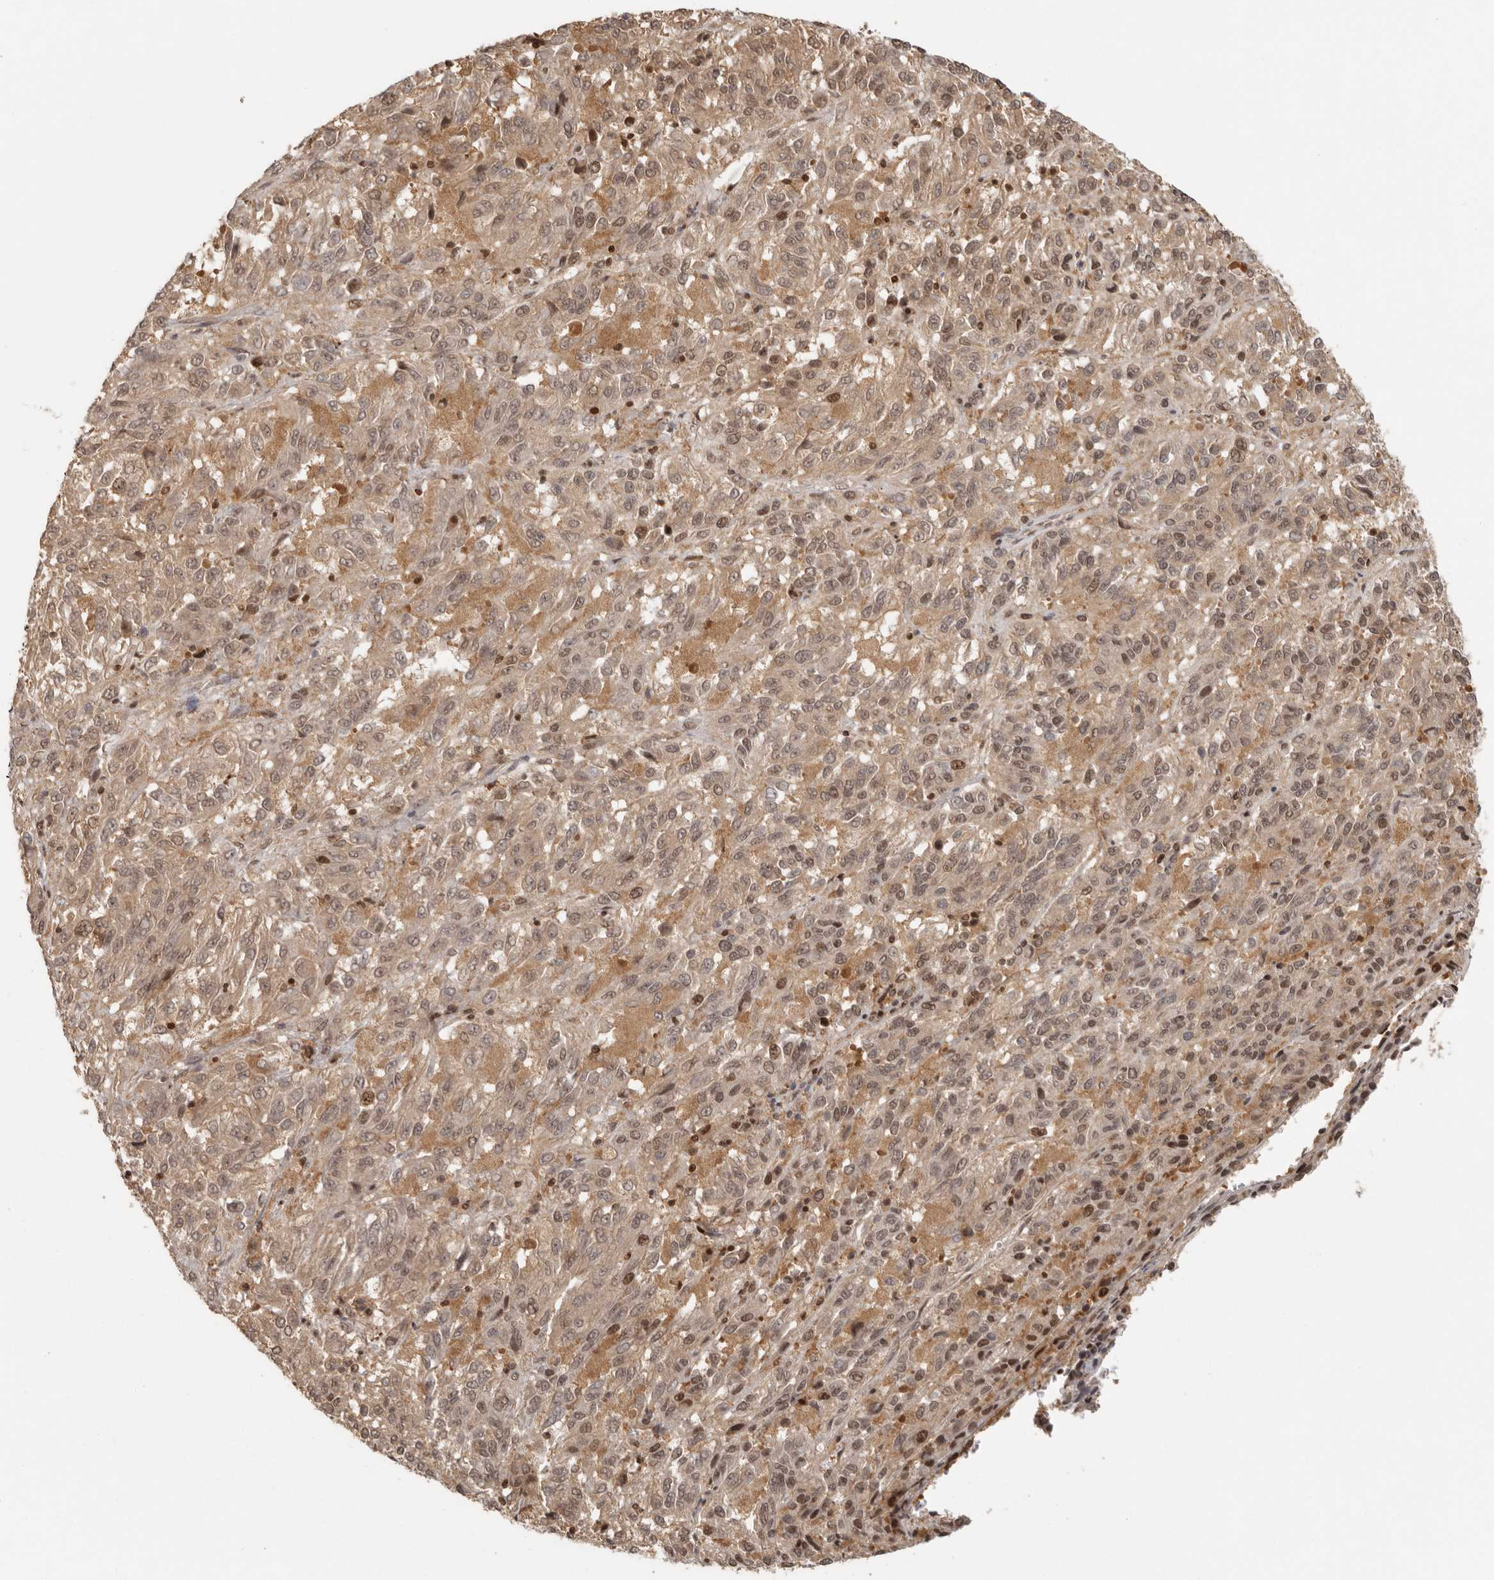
{"staining": {"intensity": "weak", "quantity": "25%-75%", "location": "cytoplasmic/membranous,nuclear"}, "tissue": "melanoma", "cell_type": "Tumor cells", "image_type": "cancer", "snomed": [{"axis": "morphology", "description": "Malignant melanoma, Metastatic site"}, {"axis": "topography", "description": "Lung"}], "caption": "Protein analysis of melanoma tissue shows weak cytoplasmic/membranous and nuclear staining in approximately 25%-75% of tumor cells.", "gene": "PSMA5", "patient": {"sex": "male", "age": 64}}